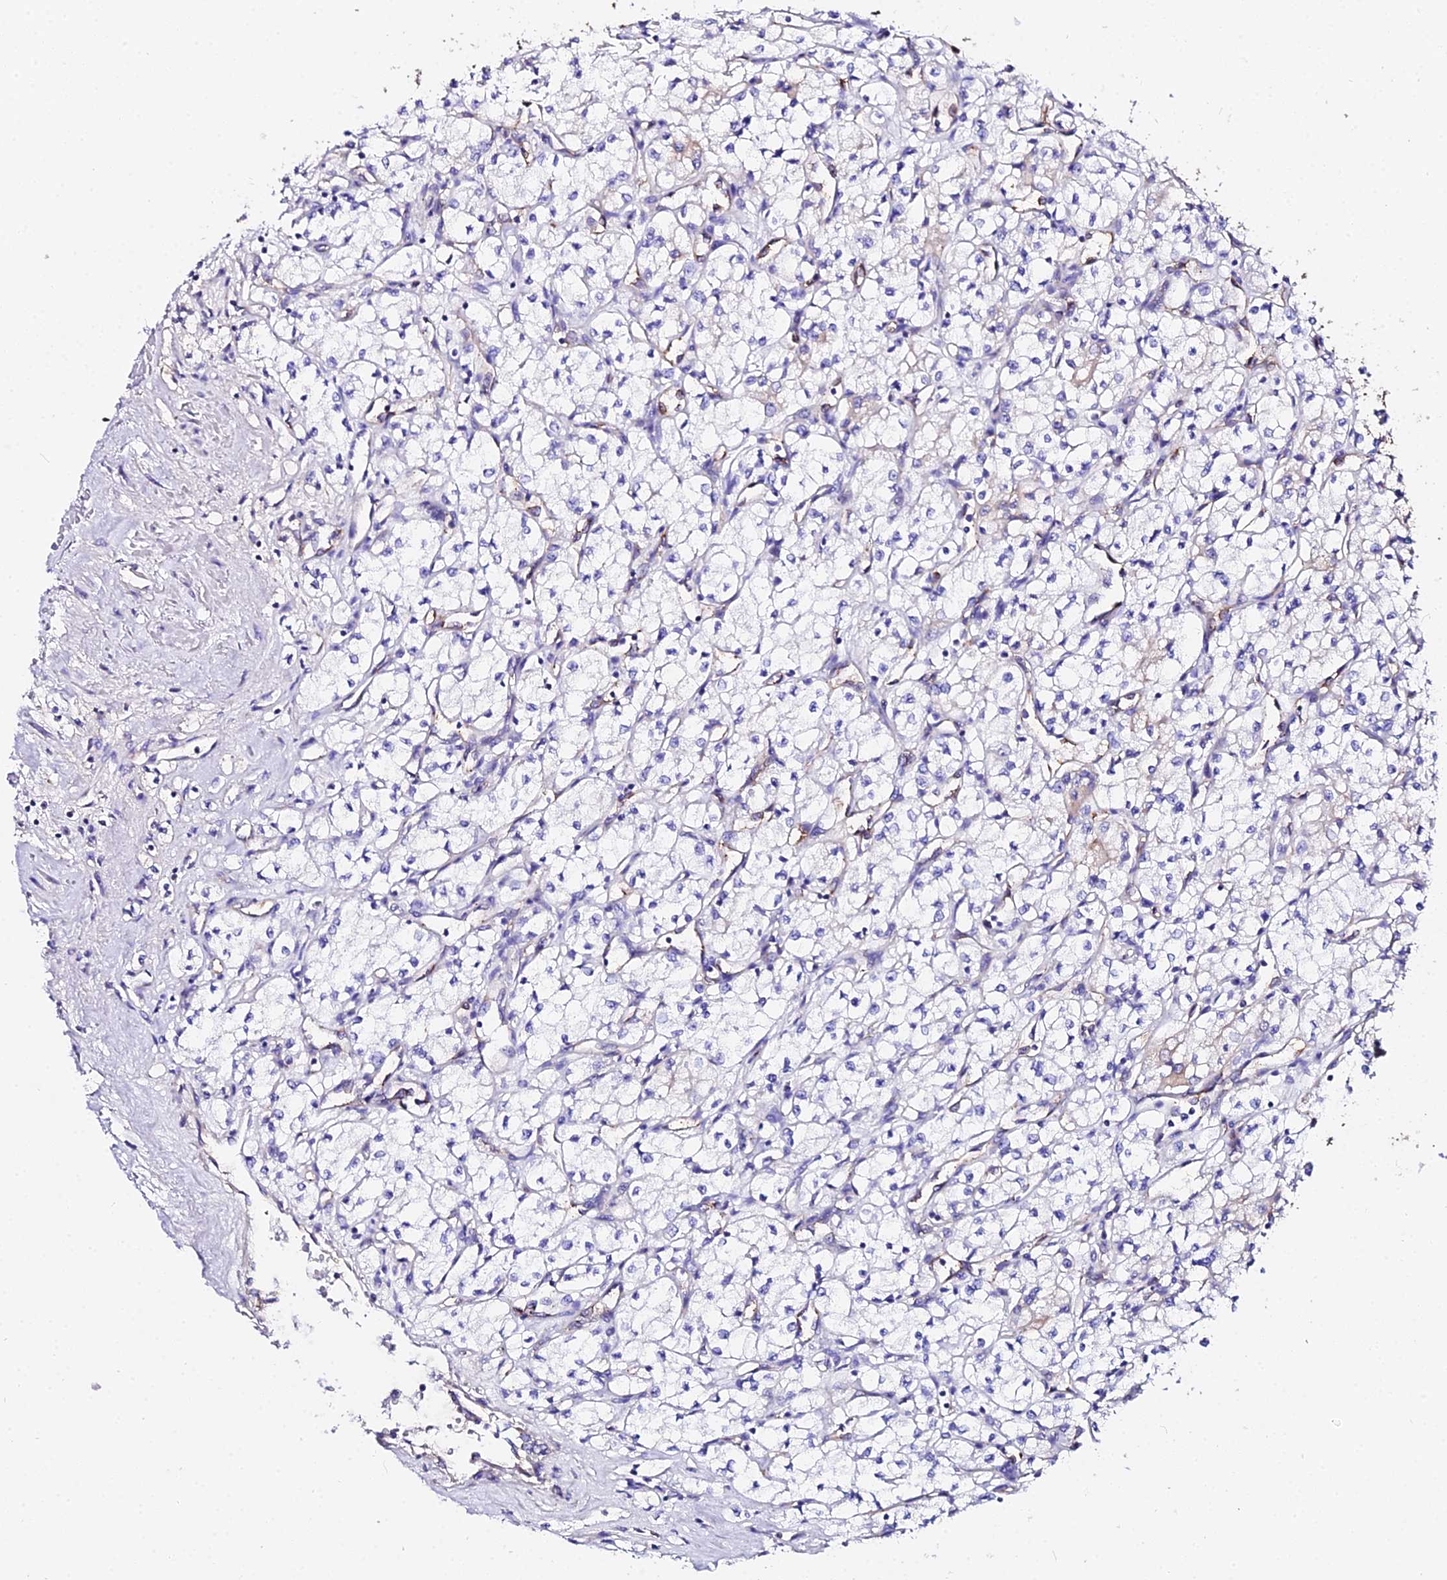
{"staining": {"intensity": "negative", "quantity": "none", "location": "none"}, "tissue": "renal cancer", "cell_type": "Tumor cells", "image_type": "cancer", "snomed": [{"axis": "morphology", "description": "Adenocarcinoma, NOS"}, {"axis": "topography", "description": "Kidney"}], "caption": "Tumor cells are negative for protein expression in human adenocarcinoma (renal).", "gene": "DAW1", "patient": {"sex": "male", "age": 59}}